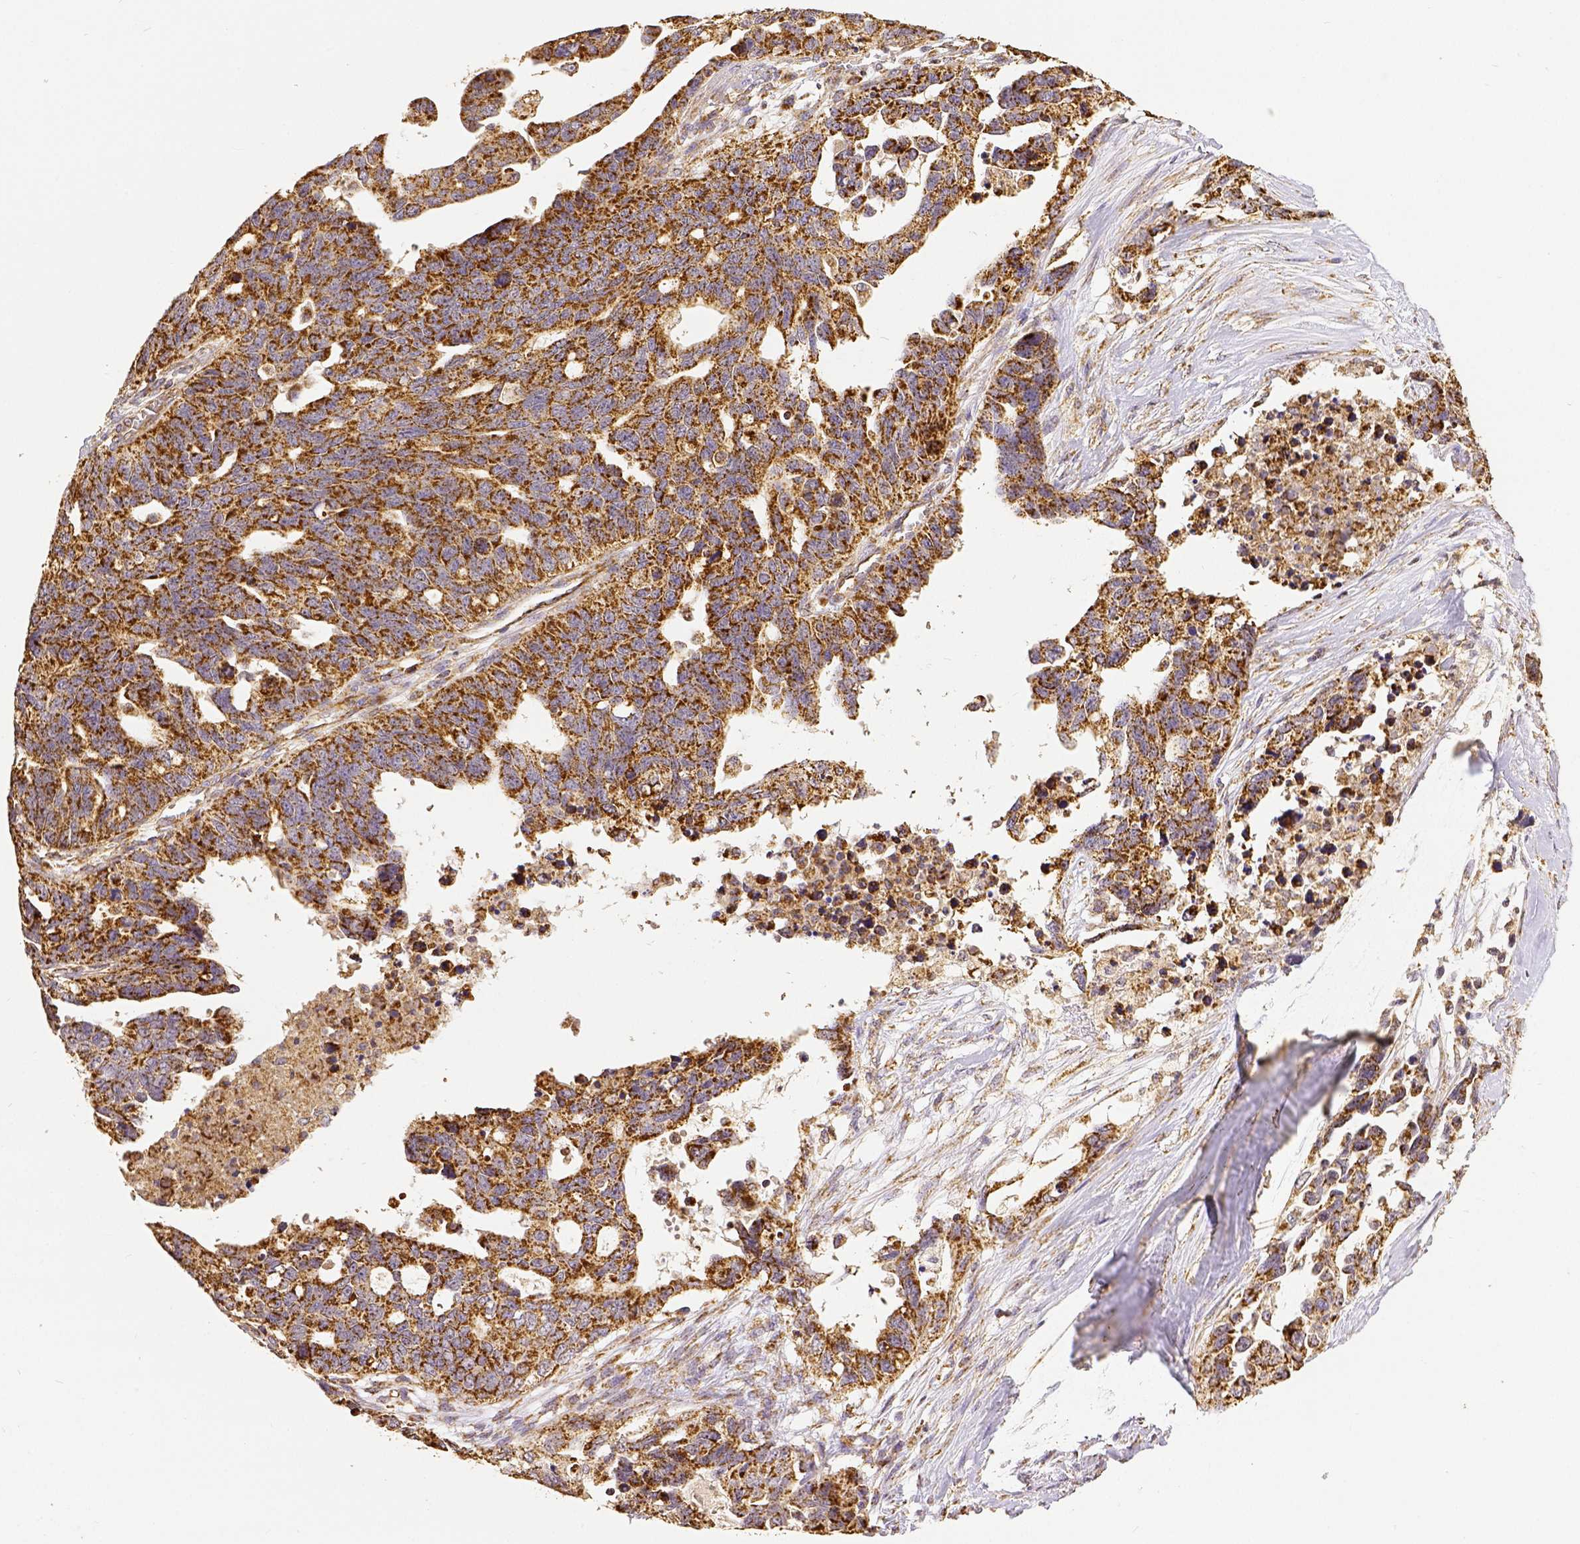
{"staining": {"intensity": "strong", "quantity": ">75%", "location": "cytoplasmic/membranous"}, "tissue": "ovarian cancer", "cell_type": "Tumor cells", "image_type": "cancer", "snomed": [{"axis": "morphology", "description": "Cystadenocarcinoma, serous, NOS"}, {"axis": "topography", "description": "Ovary"}], "caption": "High-power microscopy captured an immunohistochemistry image of ovarian cancer (serous cystadenocarcinoma), revealing strong cytoplasmic/membranous staining in approximately >75% of tumor cells. (brown staining indicates protein expression, while blue staining denotes nuclei).", "gene": "SDHB", "patient": {"sex": "female", "age": 69}}